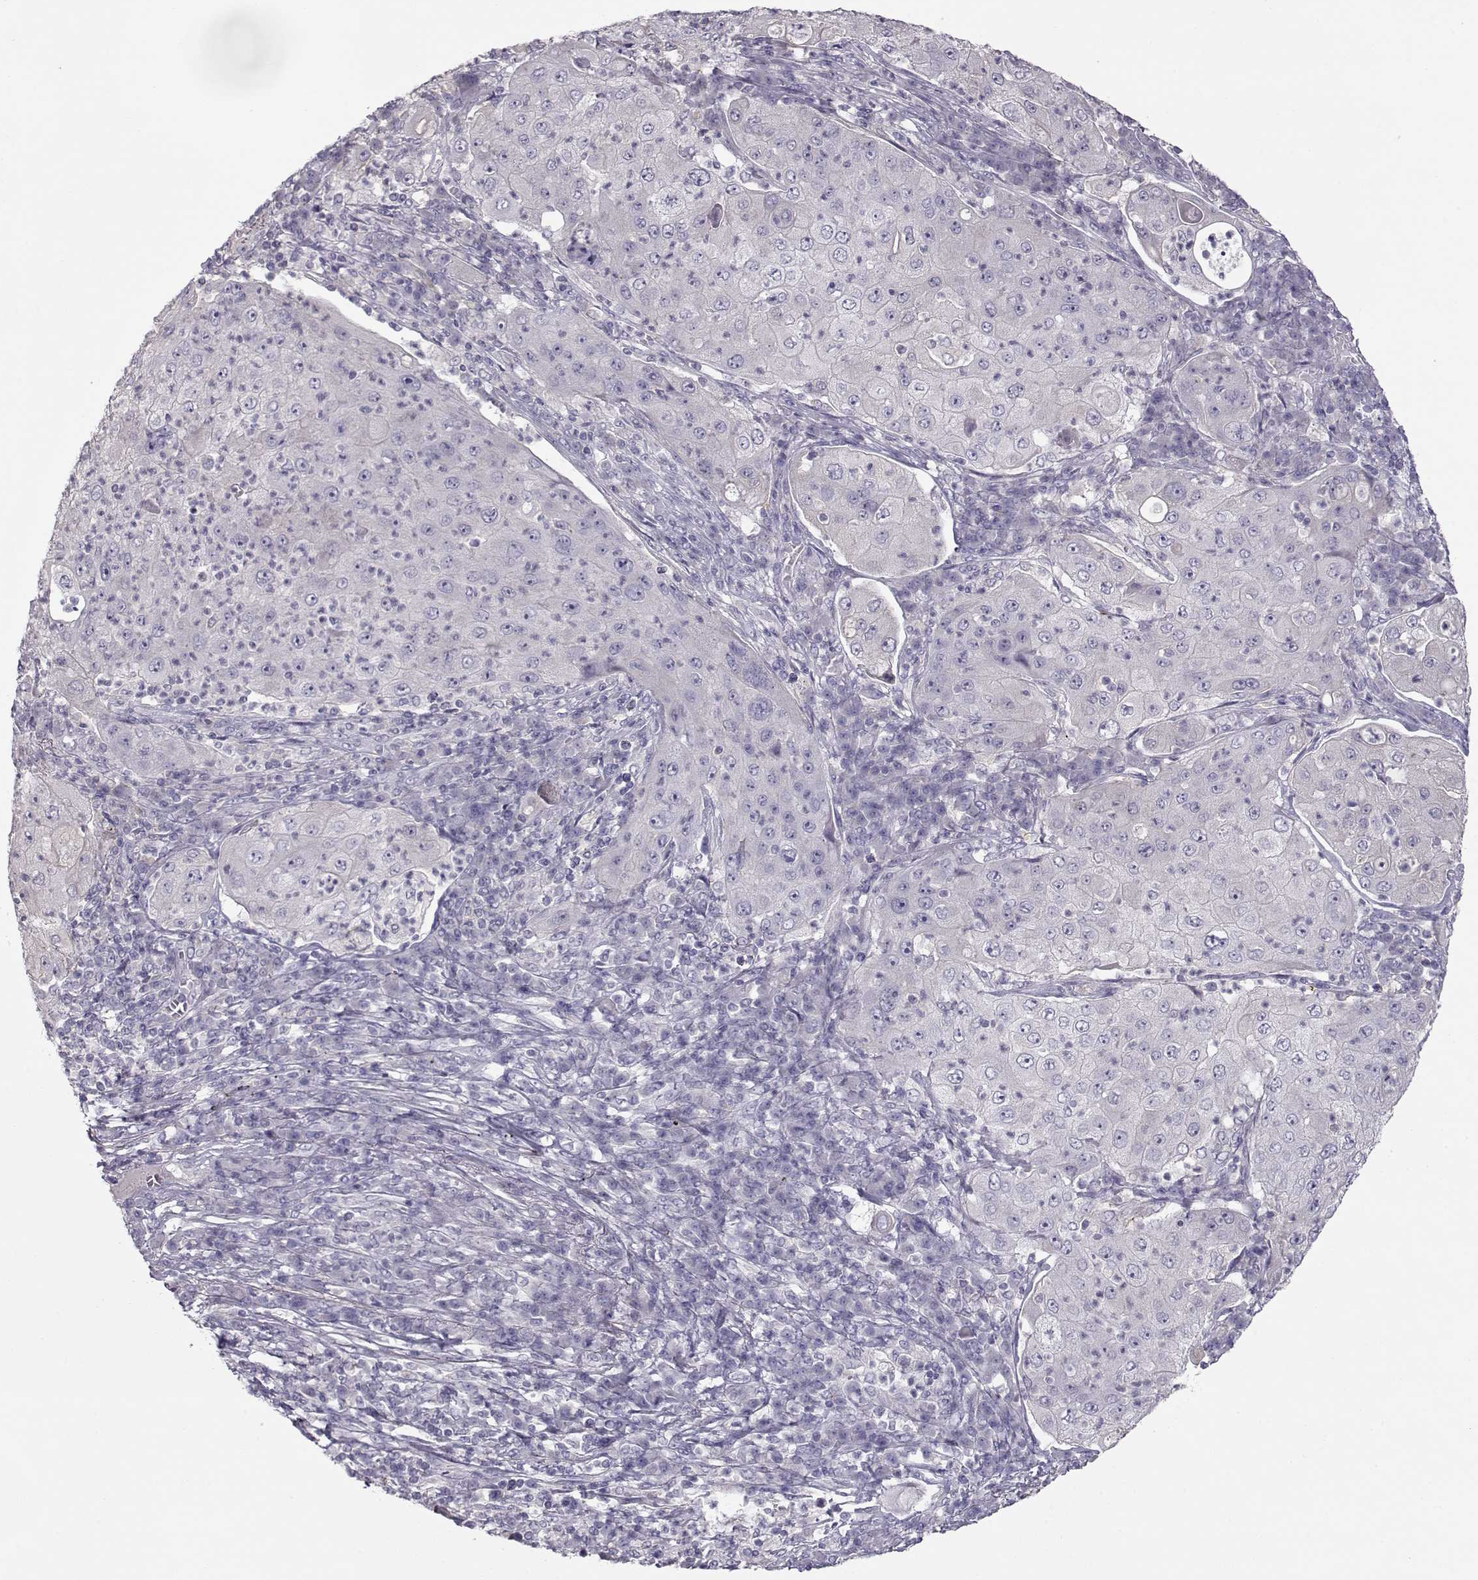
{"staining": {"intensity": "negative", "quantity": "none", "location": "none"}, "tissue": "lung cancer", "cell_type": "Tumor cells", "image_type": "cancer", "snomed": [{"axis": "morphology", "description": "Squamous cell carcinoma, NOS"}, {"axis": "topography", "description": "Lung"}], "caption": "Tumor cells are negative for protein expression in human lung cancer (squamous cell carcinoma).", "gene": "GRK1", "patient": {"sex": "female", "age": 59}}